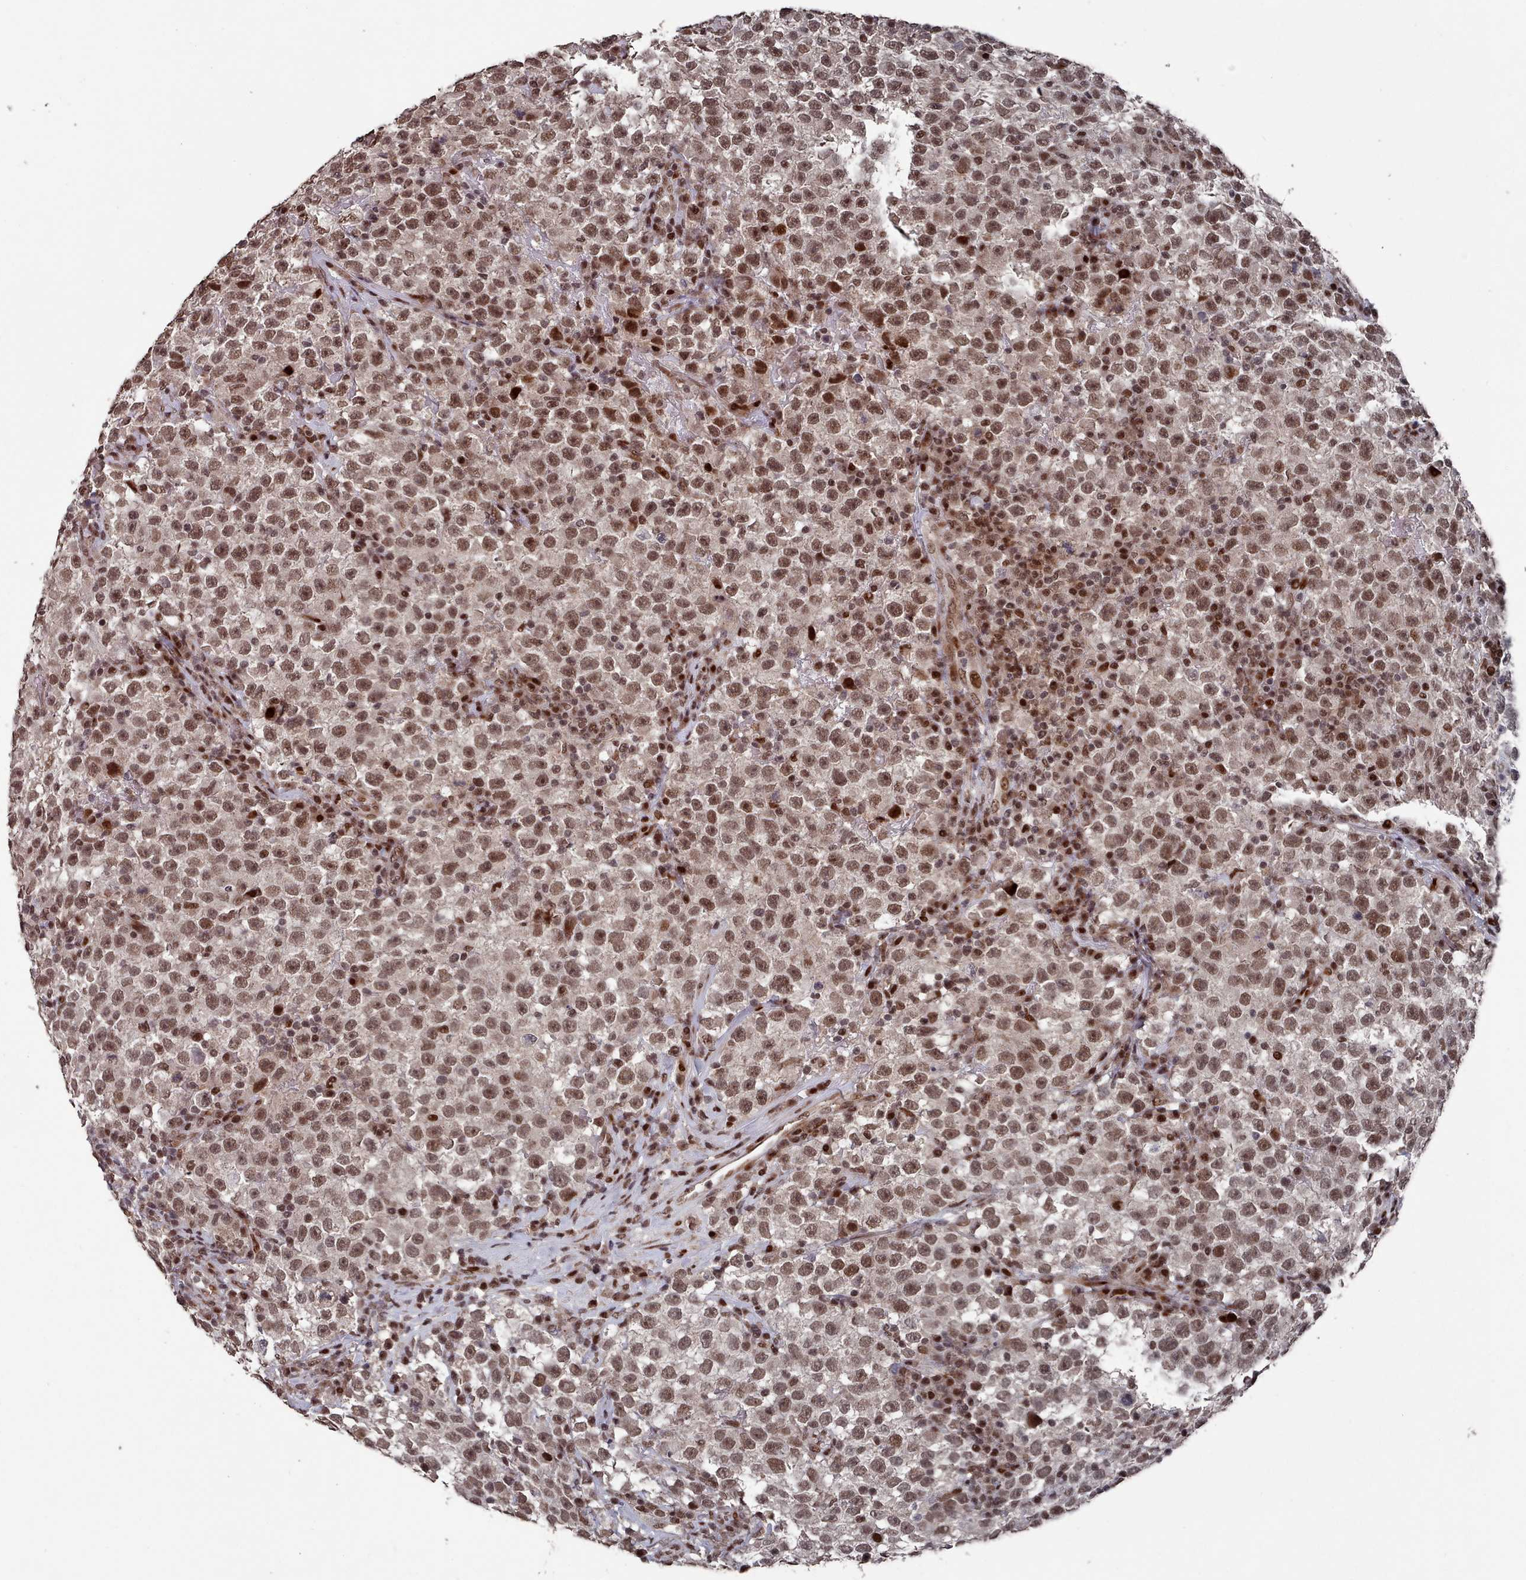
{"staining": {"intensity": "moderate", "quantity": ">75%", "location": "nuclear"}, "tissue": "testis cancer", "cell_type": "Tumor cells", "image_type": "cancer", "snomed": [{"axis": "morphology", "description": "Seminoma, NOS"}, {"axis": "topography", "description": "Testis"}], "caption": "A high-resolution micrograph shows immunohistochemistry (IHC) staining of testis seminoma, which exhibits moderate nuclear staining in approximately >75% of tumor cells. Using DAB (brown) and hematoxylin (blue) stains, captured at high magnification using brightfield microscopy.", "gene": "PNRC2", "patient": {"sex": "male", "age": 22}}